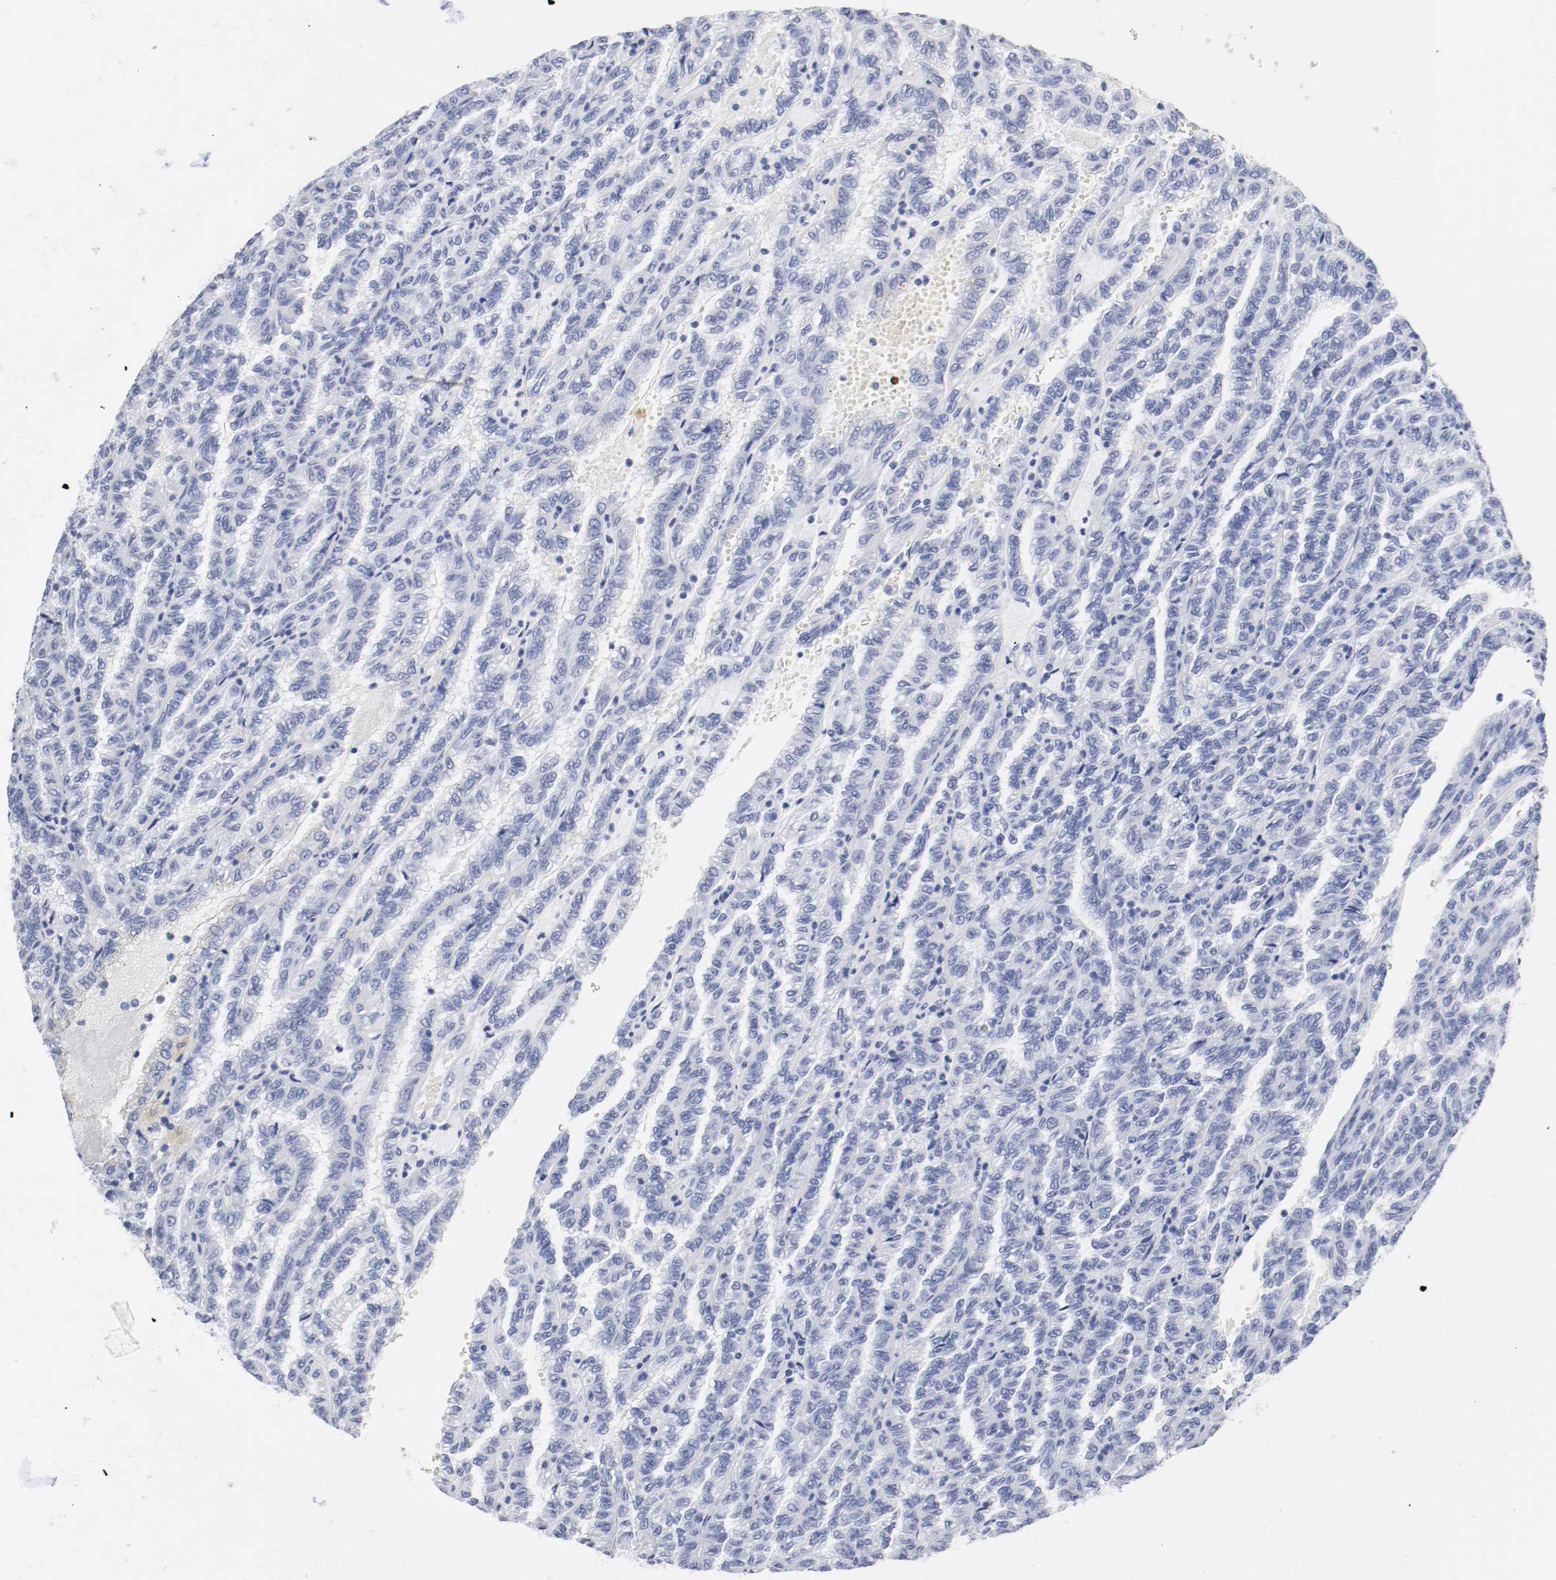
{"staining": {"intensity": "negative", "quantity": "none", "location": "none"}, "tissue": "renal cancer", "cell_type": "Tumor cells", "image_type": "cancer", "snomed": [{"axis": "morphology", "description": "Inflammation, NOS"}, {"axis": "morphology", "description": "Adenocarcinoma, NOS"}, {"axis": "topography", "description": "Kidney"}], "caption": "Photomicrograph shows no significant protein staining in tumor cells of renal cancer.", "gene": "GAD1", "patient": {"sex": "male", "age": 68}}